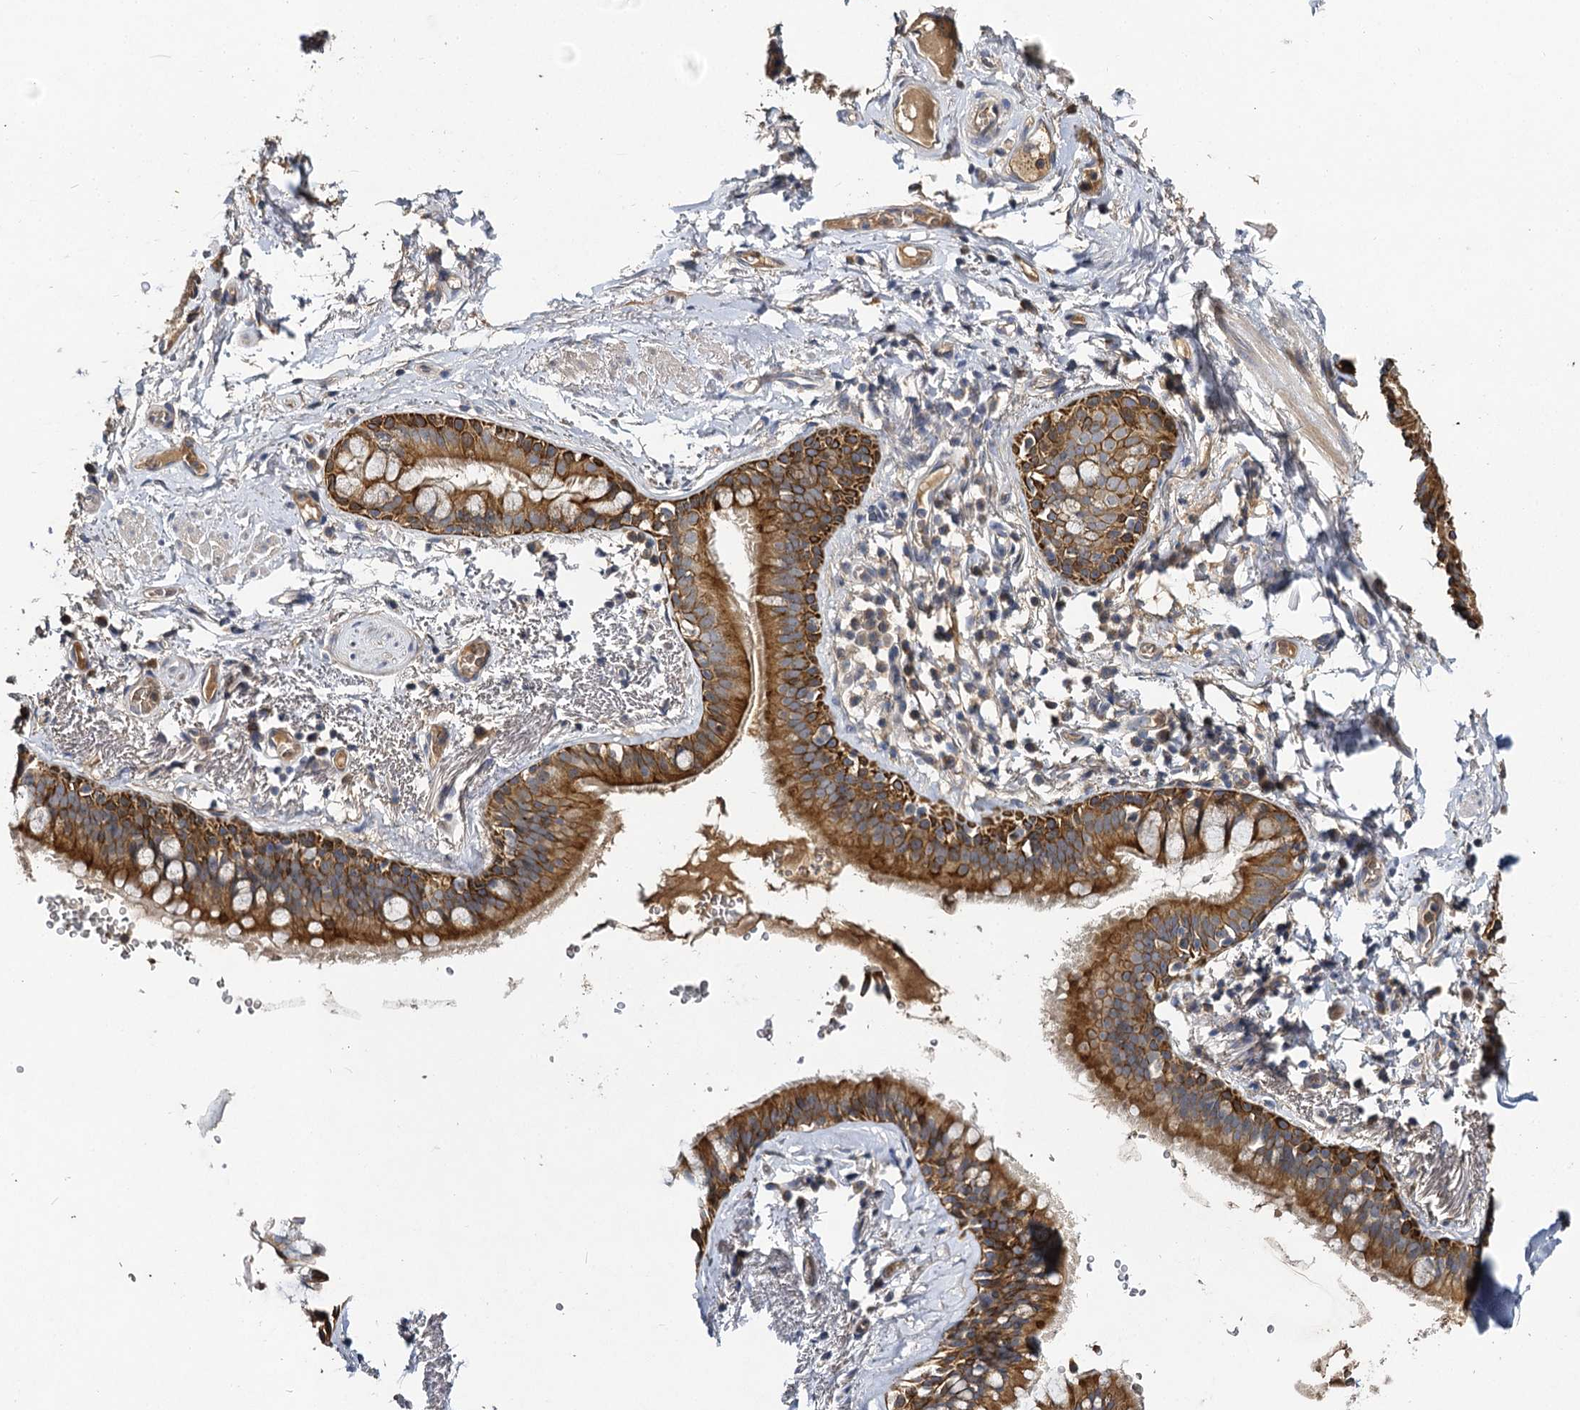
{"staining": {"intensity": "negative", "quantity": "none", "location": "none"}, "tissue": "adipose tissue", "cell_type": "Adipocytes", "image_type": "normal", "snomed": [{"axis": "morphology", "description": "Normal tissue, NOS"}, {"axis": "topography", "description": "Lymph node"}, {"axis": "topography", "description": "Bronchus"}], "caption": "High power microscopy image of an immunohistochemistry (IHC) histopathology image of normal adipose tissue, revealing no significant positivity in adipocytes.", "gene": "SLC11A2", "patient": {"sex": "male", "age": 63}}